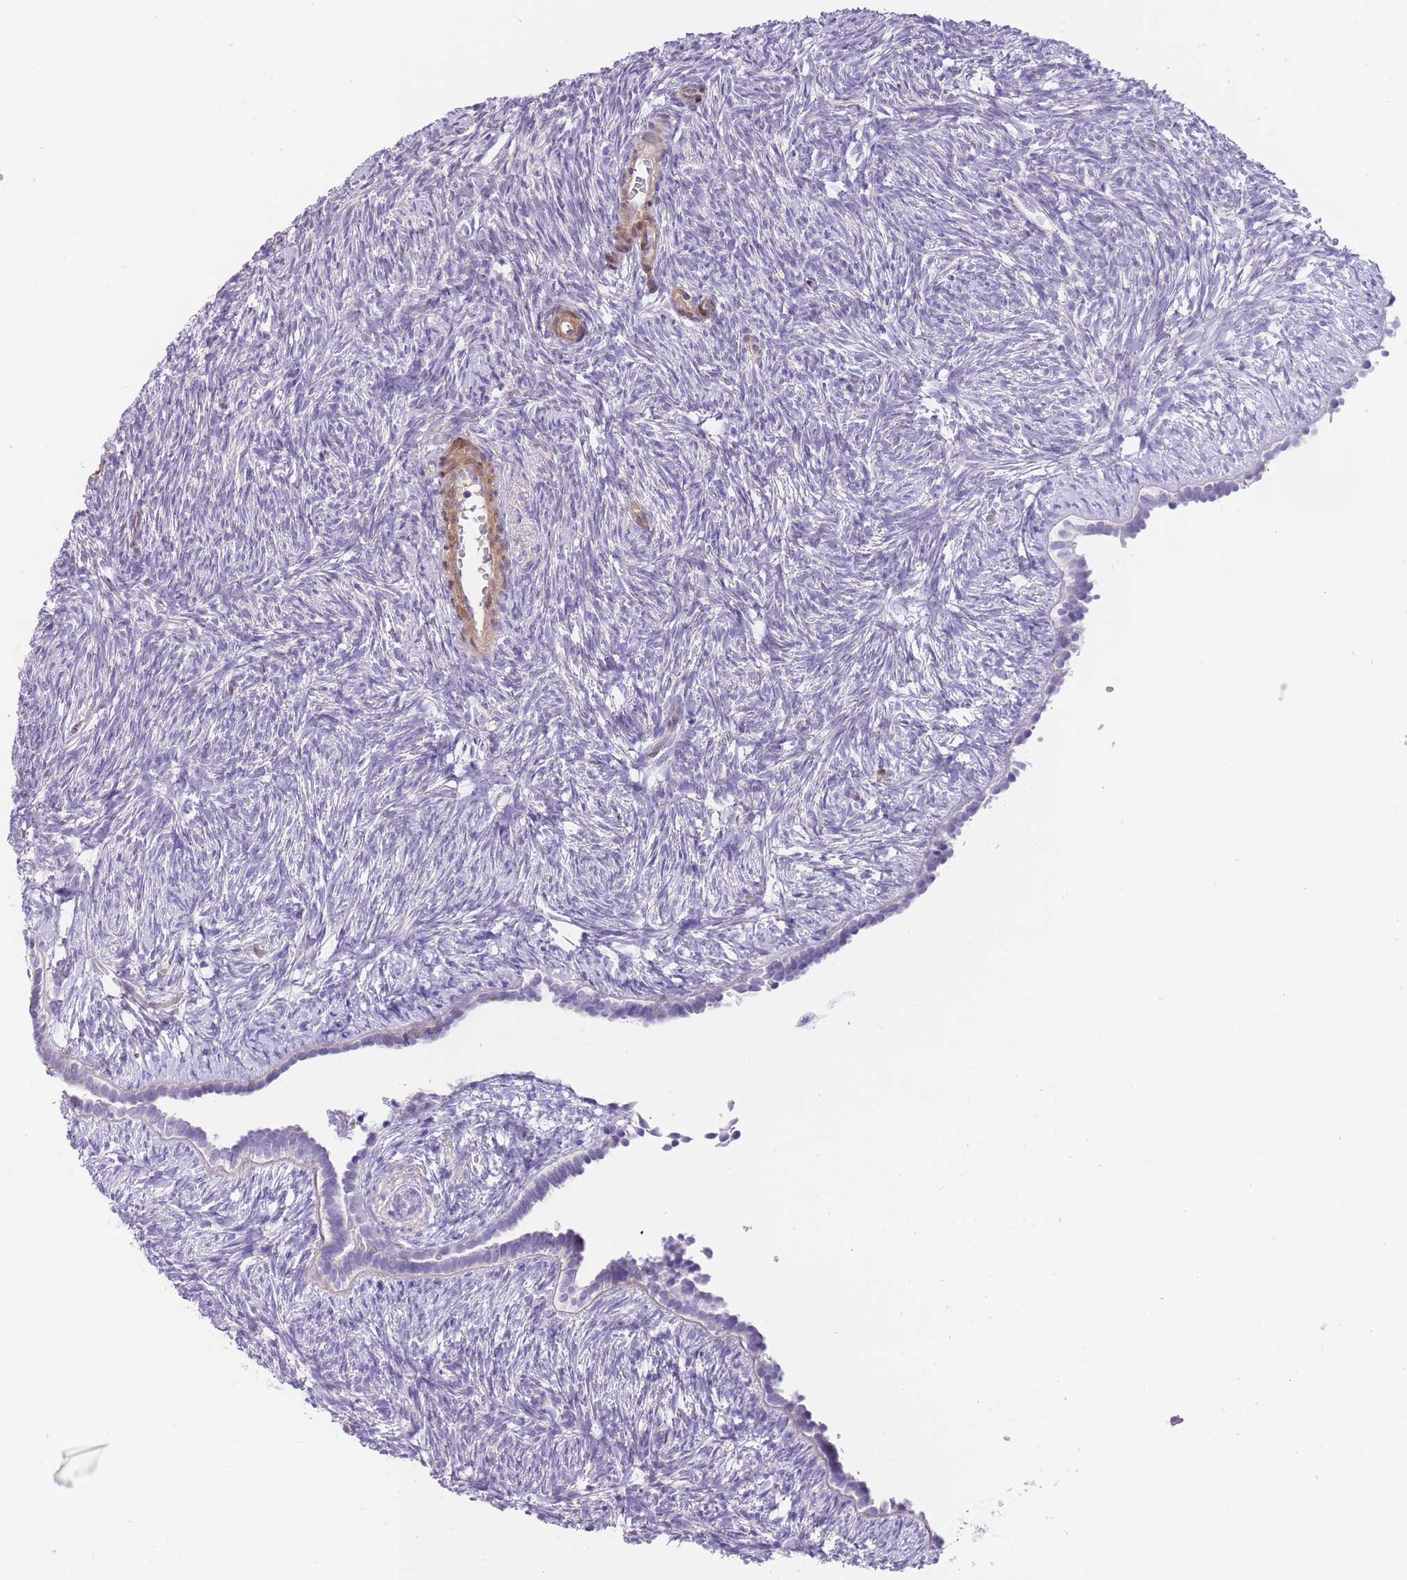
{"staining": {"intensity": "weak", "quantity": ">75%", "location": "cytoplasmic/membranous"}, "tissue": "ovary", "cell_type": "Follicle cells", "image_type": "normal", "snomed": [{"axis": "morphology", "description": "Normal tissue, NOS"}, {"axis": "topography", "description": "Ovary"}], "caption": "Weak cytoplasmic/membranous positivity is present in about >75% of follicle cells in unremarkable ovary.", "gene": "OR11H12", "patient": {"sex": "female", "age": 51}}